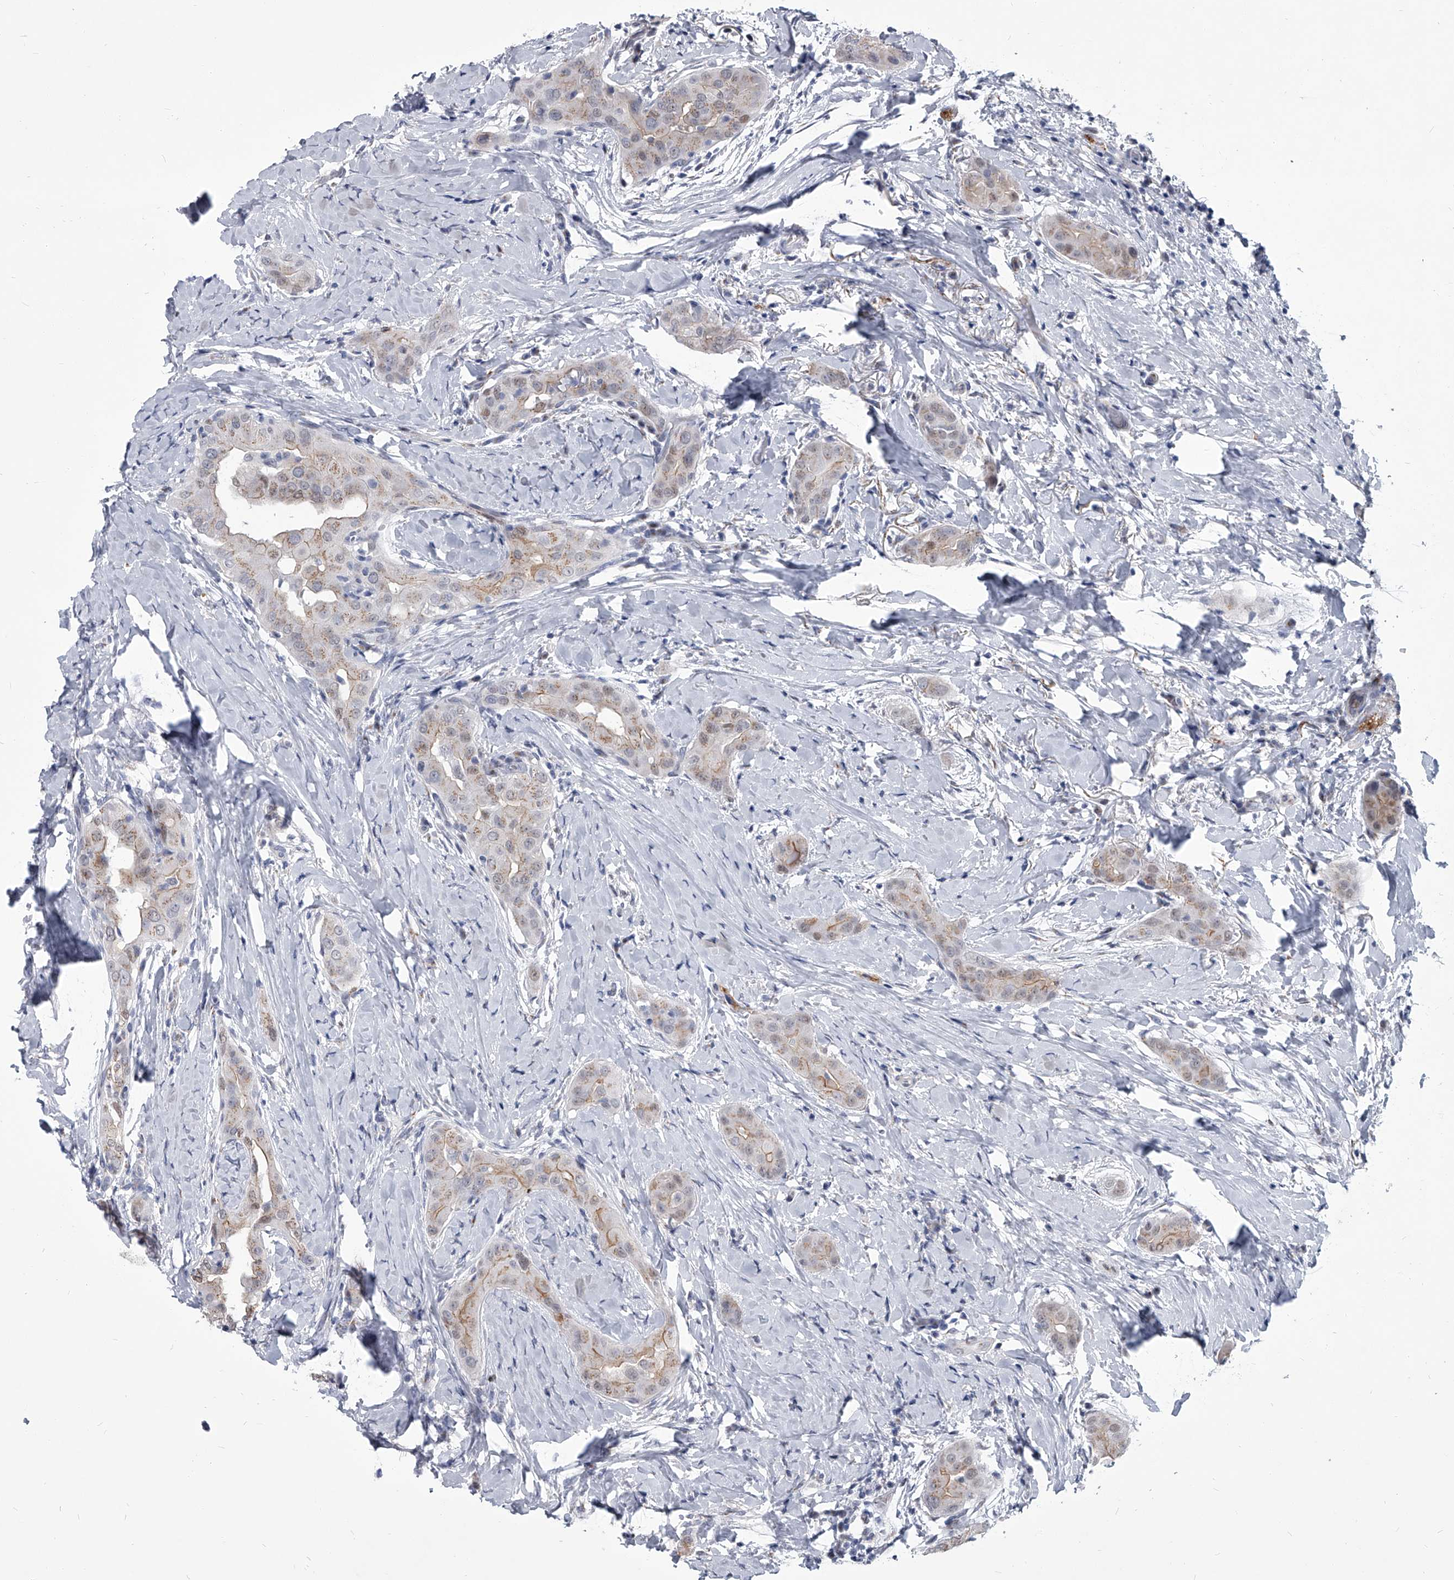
{"staining": {"intensity": "weak", "quantity": "25%-75%", "location": "cytoplasmic/membranous"}, "tissue": "thyroid cancer", "cell_type": "Tumor cells", "image_type": "cancer", "snomed": [{"axis": "morphology", "description": "Papillary adenocarcinoma, NOS"}, {"axis": "topography", "description": "Thyroid gland"}], "caption": "An image of papillary adenocarcinoma (thyroid) stained for a protein displays weak cytoplasmic/membranous brown staining in tumor cells.", "gene": "EVA1C", "patient": {"sex": "male", "age": 33}}